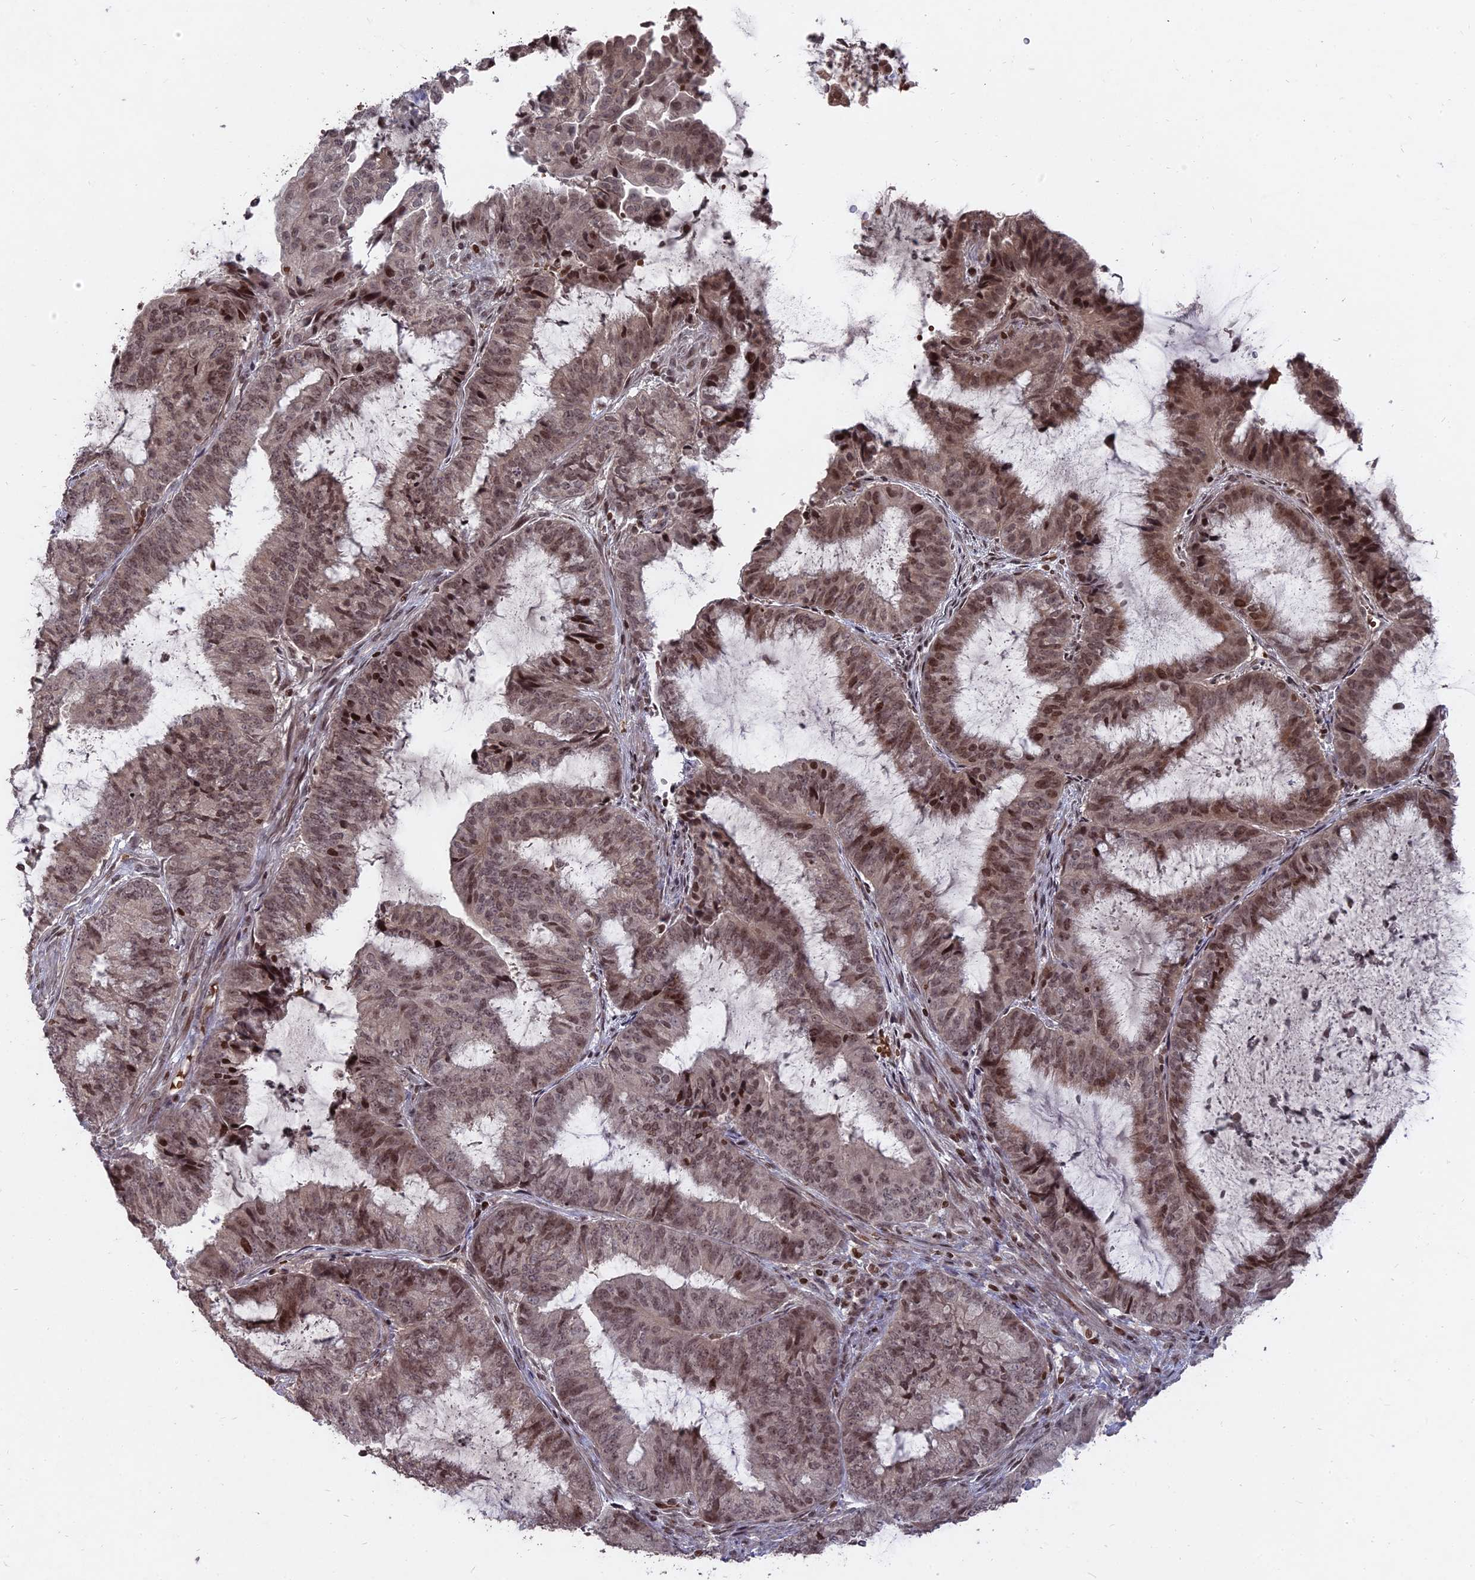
{"staining": {"intensity": "moderate", "quantity": "25%-75%", "location": "nuclear"}, "tissue": "endometrial cancer", "cell_type": "Tumor cells", "image_type": "cancer", "snomed": [{"axis": "morphology", "description": "Adenocarcinoma, NOS"}, {"axis": "topography", "description": "Endometrium"}], "caption": "Endometrial cancer was stained to show a protein in brown. There is medium levels of moderate nuclear positivity in about 25%-75% of tumor cells. The protein is stained brown, and the nuclei are stained in blue (DAB (3,3'-diaminobenzidine) IHC with brightfield microscopy, high magnification).", "gene": "NR1H3", "patient": {"sex": "female", "age": 51}}